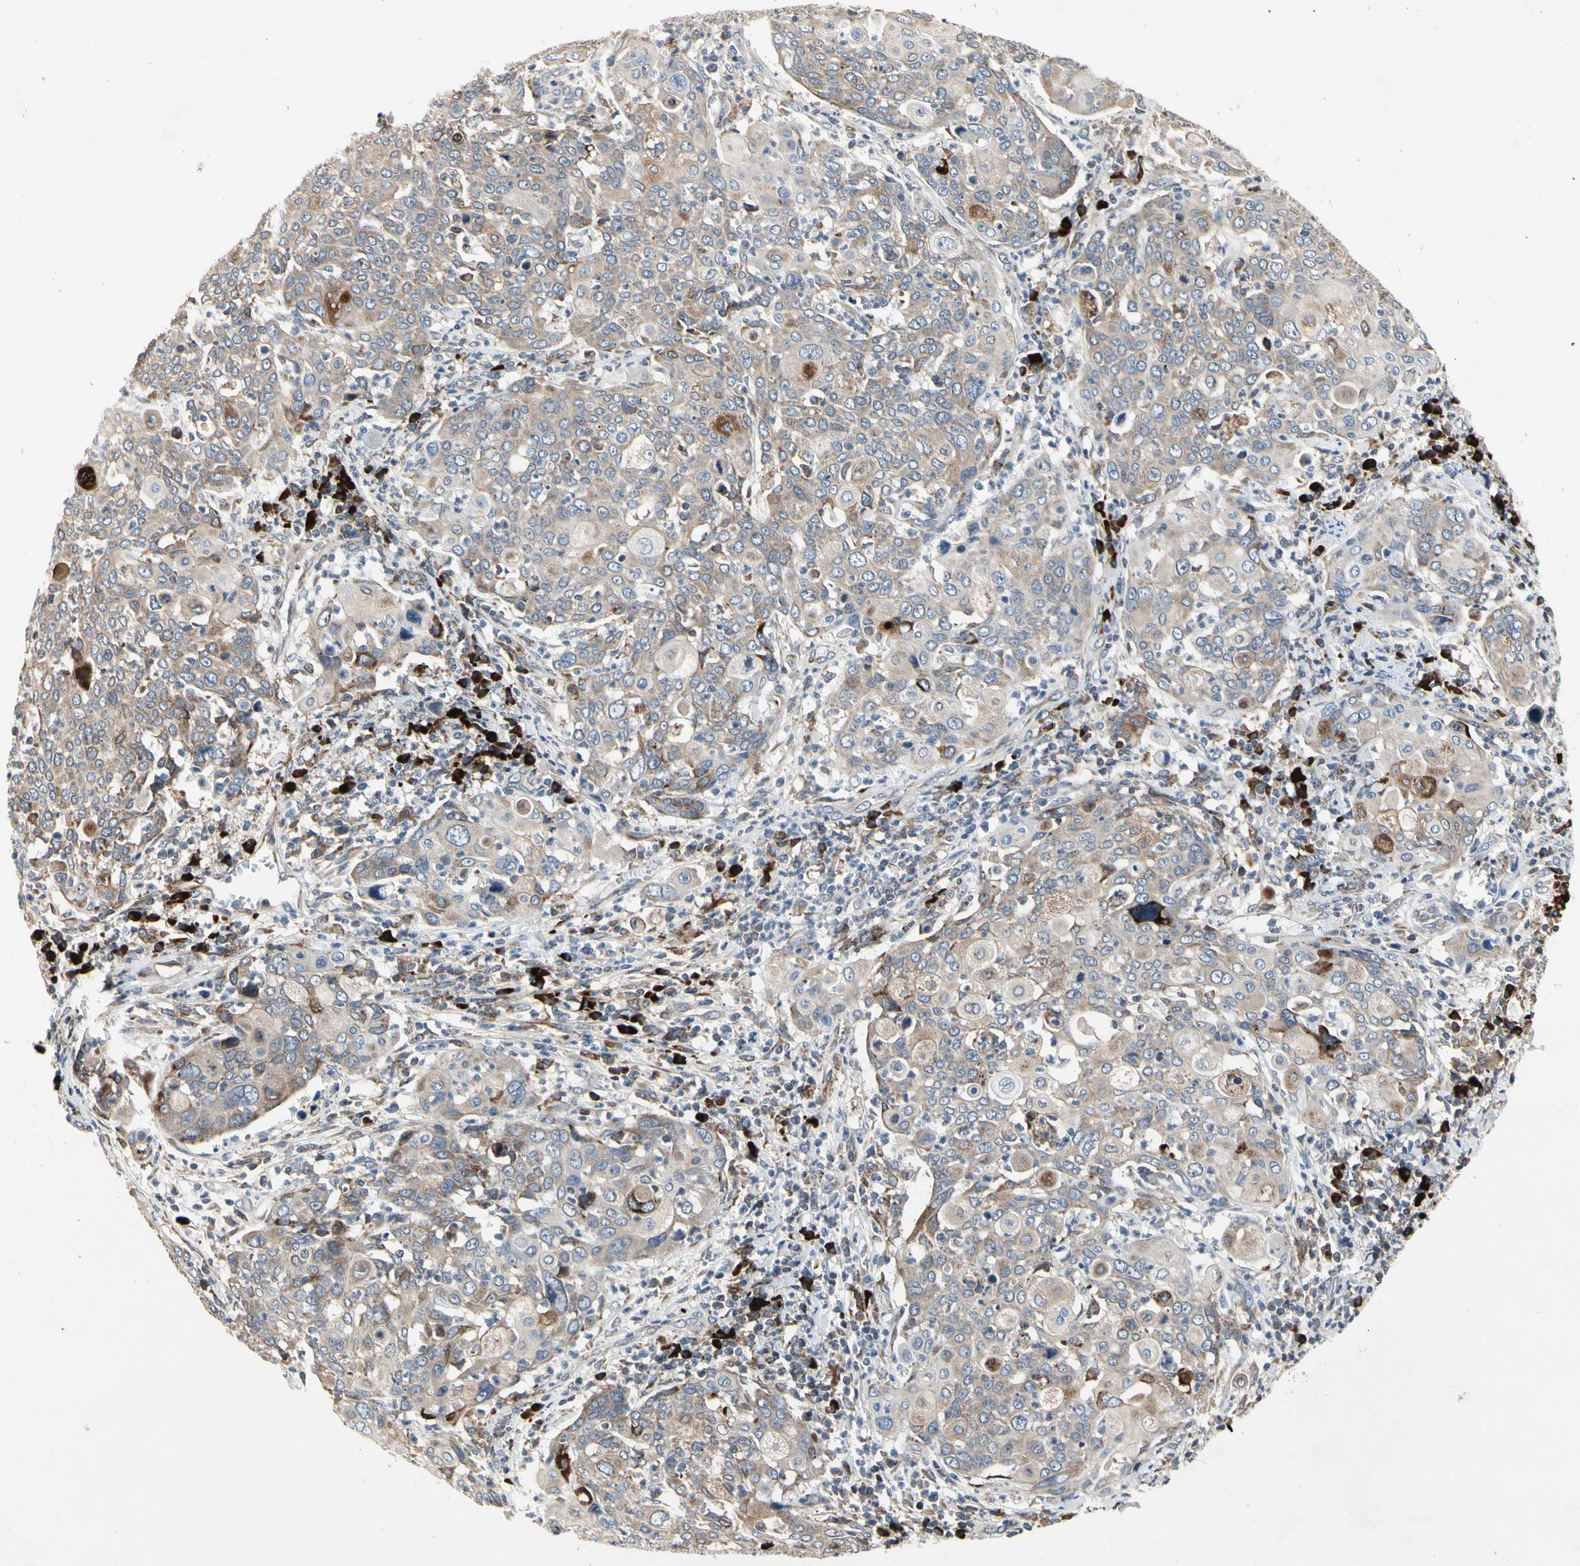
{"staining": {"intensity": "weak", "quantity": ">75%", "location": "cytoplasmic/membranous"}, "tissue": "cervical cancer", "cell_type": "Tumor cells", "image_type": "cancer", "snomed": [{"axis": "morphology", "description": "Squamous cell carcinoma, NOS"}, {"axis": "topography", "description": "Cervix"}], "caption": "Immunohistochemistry (DAB) staining of human cervical squamous cell carcinoma exhibits weak cytoplasmic/membranous protein positivity in approximately >75% of tumor cells.", "gene": "MMEL1", "patient": {"sex": "female", "age": 40}}